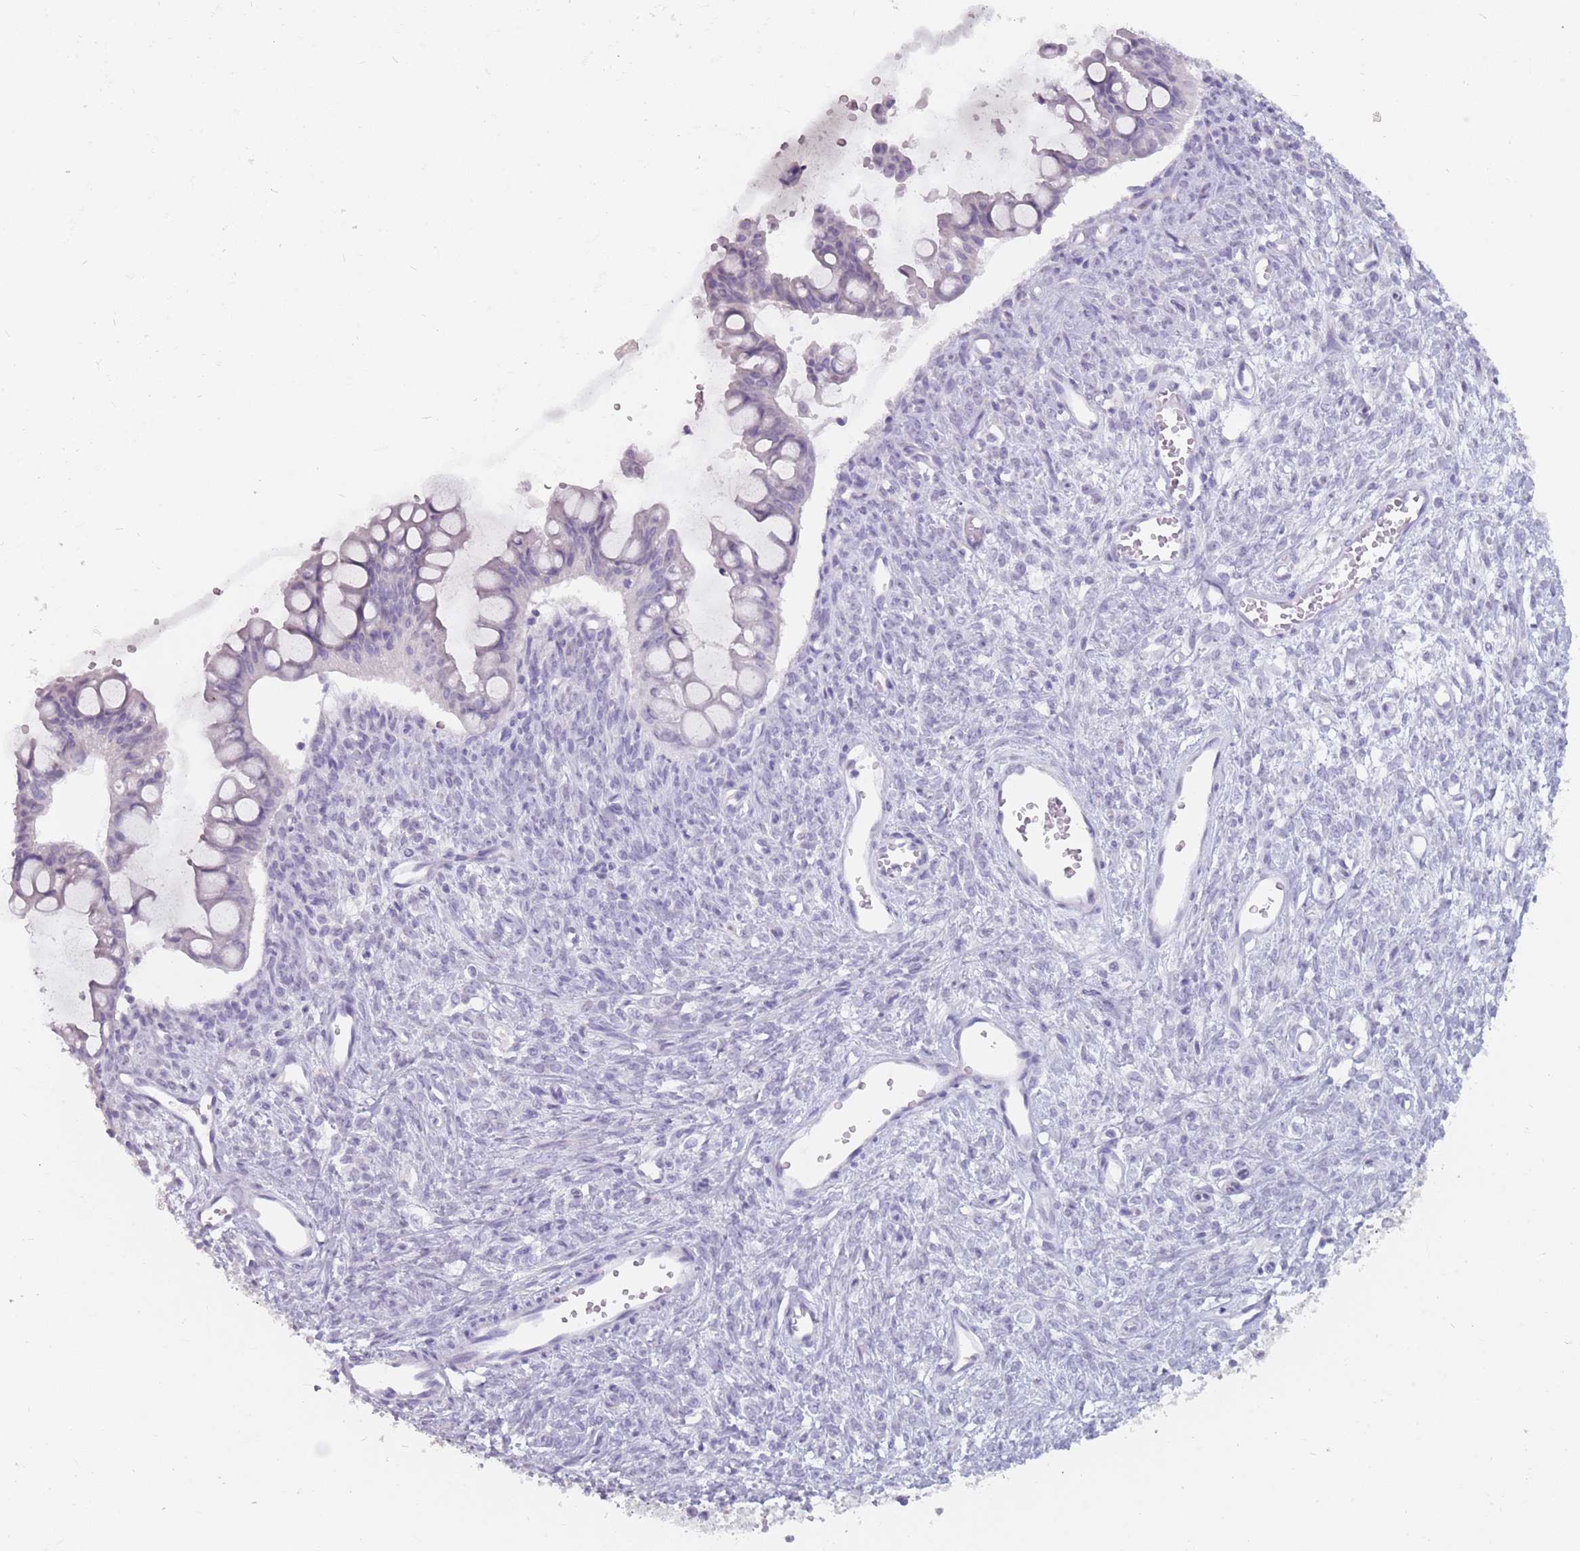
{"staining": {"intensity": "negative", "quantity": "none", "location": "none"}, "tissue": "ovarian cancer", "cell_type": "Tumor cells", "image_type": "cancer", "snomed": [{"axis": "morphology", "description": "Cystadenocarcinoma, mucinous, NOS"}, {"axis": "topography", "description": "Ovary"}], "caption": "Tumor cells are negative for brown protein staining in ovarian cancer (mucinous cystadenocarcinoma).", "gene": "DDX4", "patient": {"sex": "female", "age": 73}}